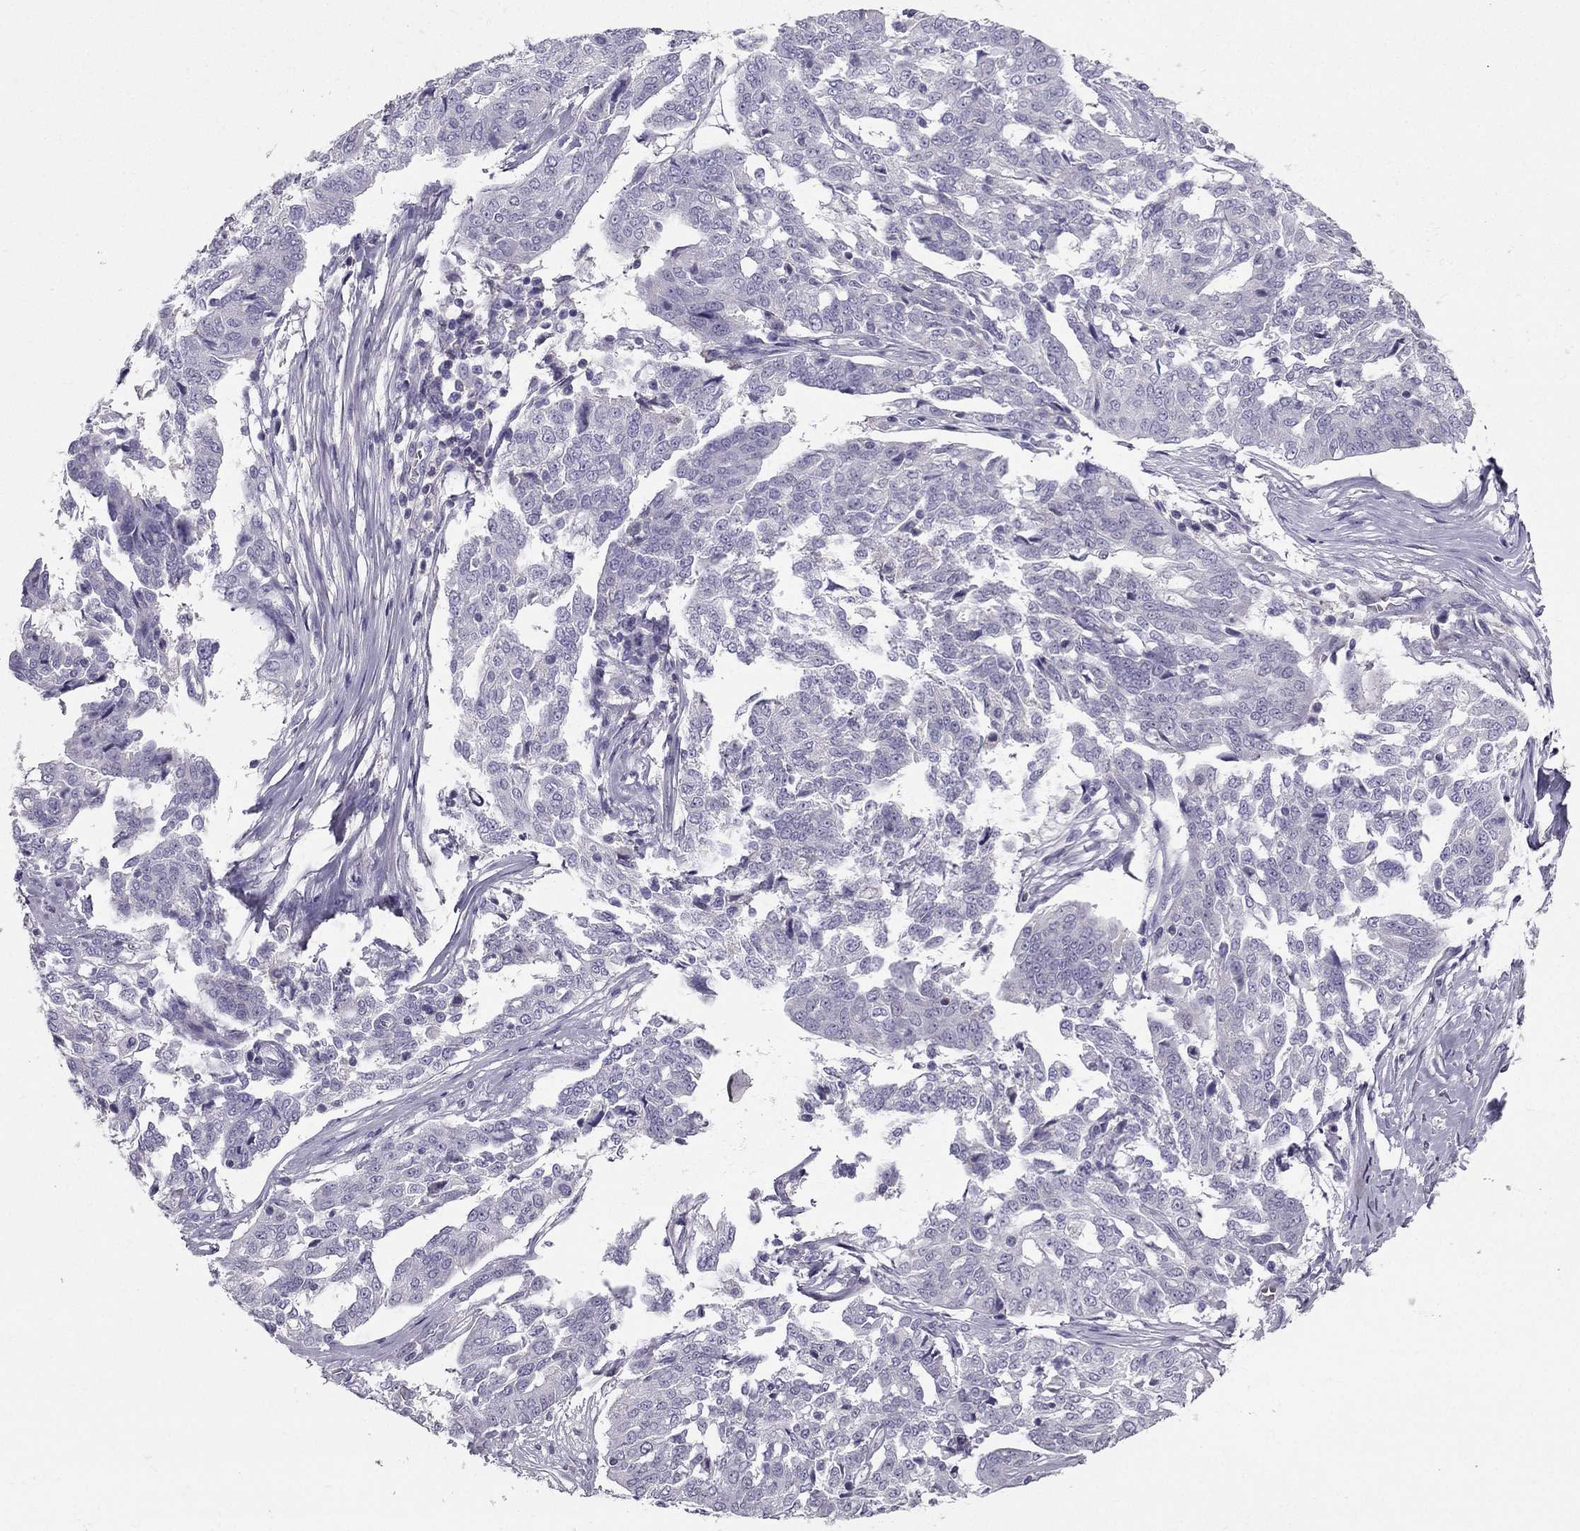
{"staining": {"intensity": "negative", "quantity": "none", "location": "none"}, "tissue": "ovarian cancer", "cell_type": "Tumor cells", "image_type": "cancer", "snomed": [{"axis": "morphology", "description": "Cystadenocarcinoma, serous, NOS"}, {"axis": "topography", "description": "Ovary"}], "caption": "Human serous cystadenocarcinoma (ovarian) stained for a protein using immunohistochemistry (IHC) shows no expression in tumor cells.", "gene": "LMTK3", "patient": {"sex": "female", "age": 67}}